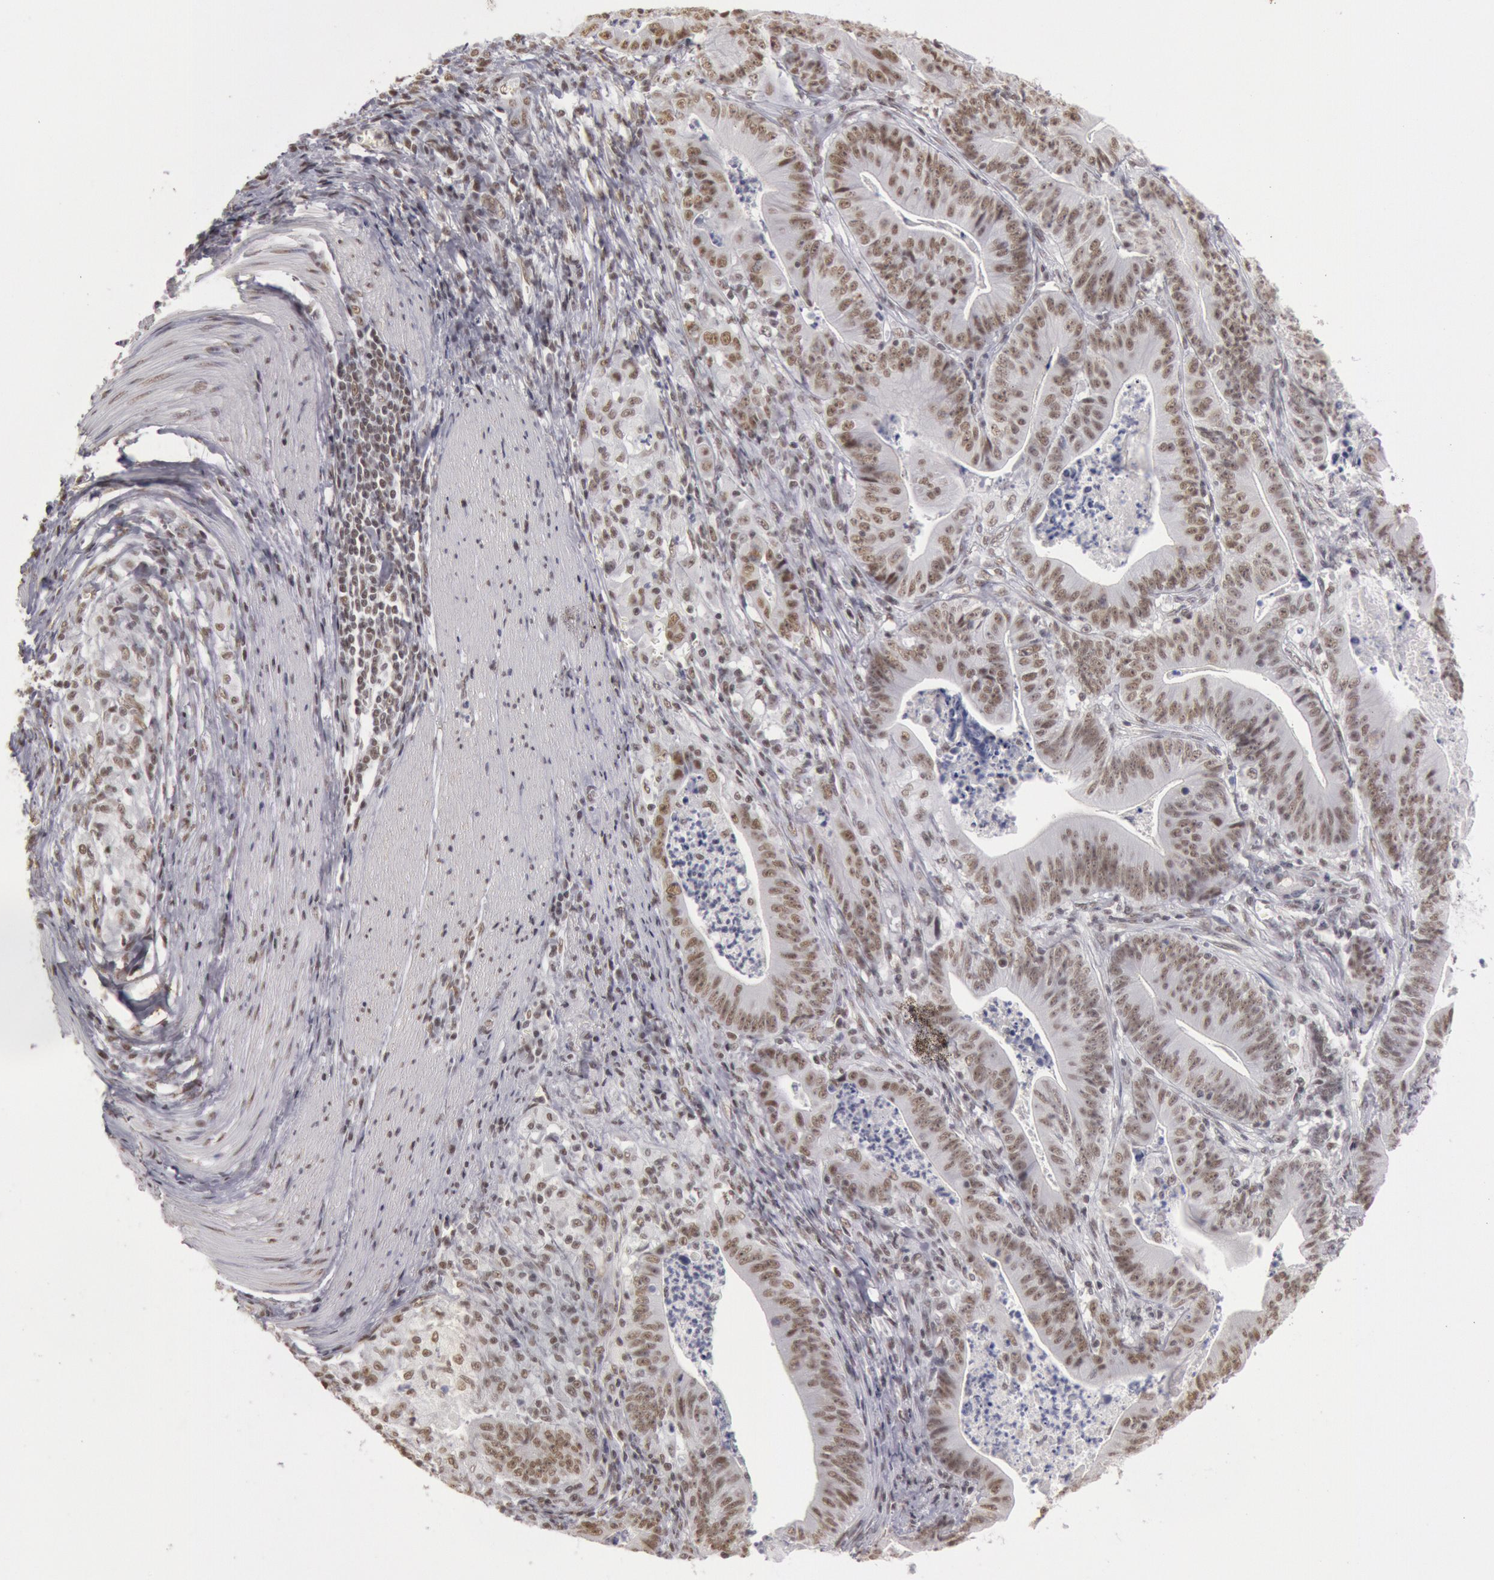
{"staining": {"intensity": "weak", "quantity": ">75%", "location": "nuclear"}, "tissue": "stomach cancer", "cell_type": "Tumor cells", "image_type": "cancer", "snomed": [{"axis": "morphology", "description": "Adenocarcinoma, NOS"}, {"axis": "topography", "description": "Stomach, lower"}], "caption": "An image of adenocarcinoma (stomach) stained for a protein demonstrates weak nuclear brown staining in tumor cells.", "gene": "ESS2", "patient": {"sex": "female", "age": 86}}